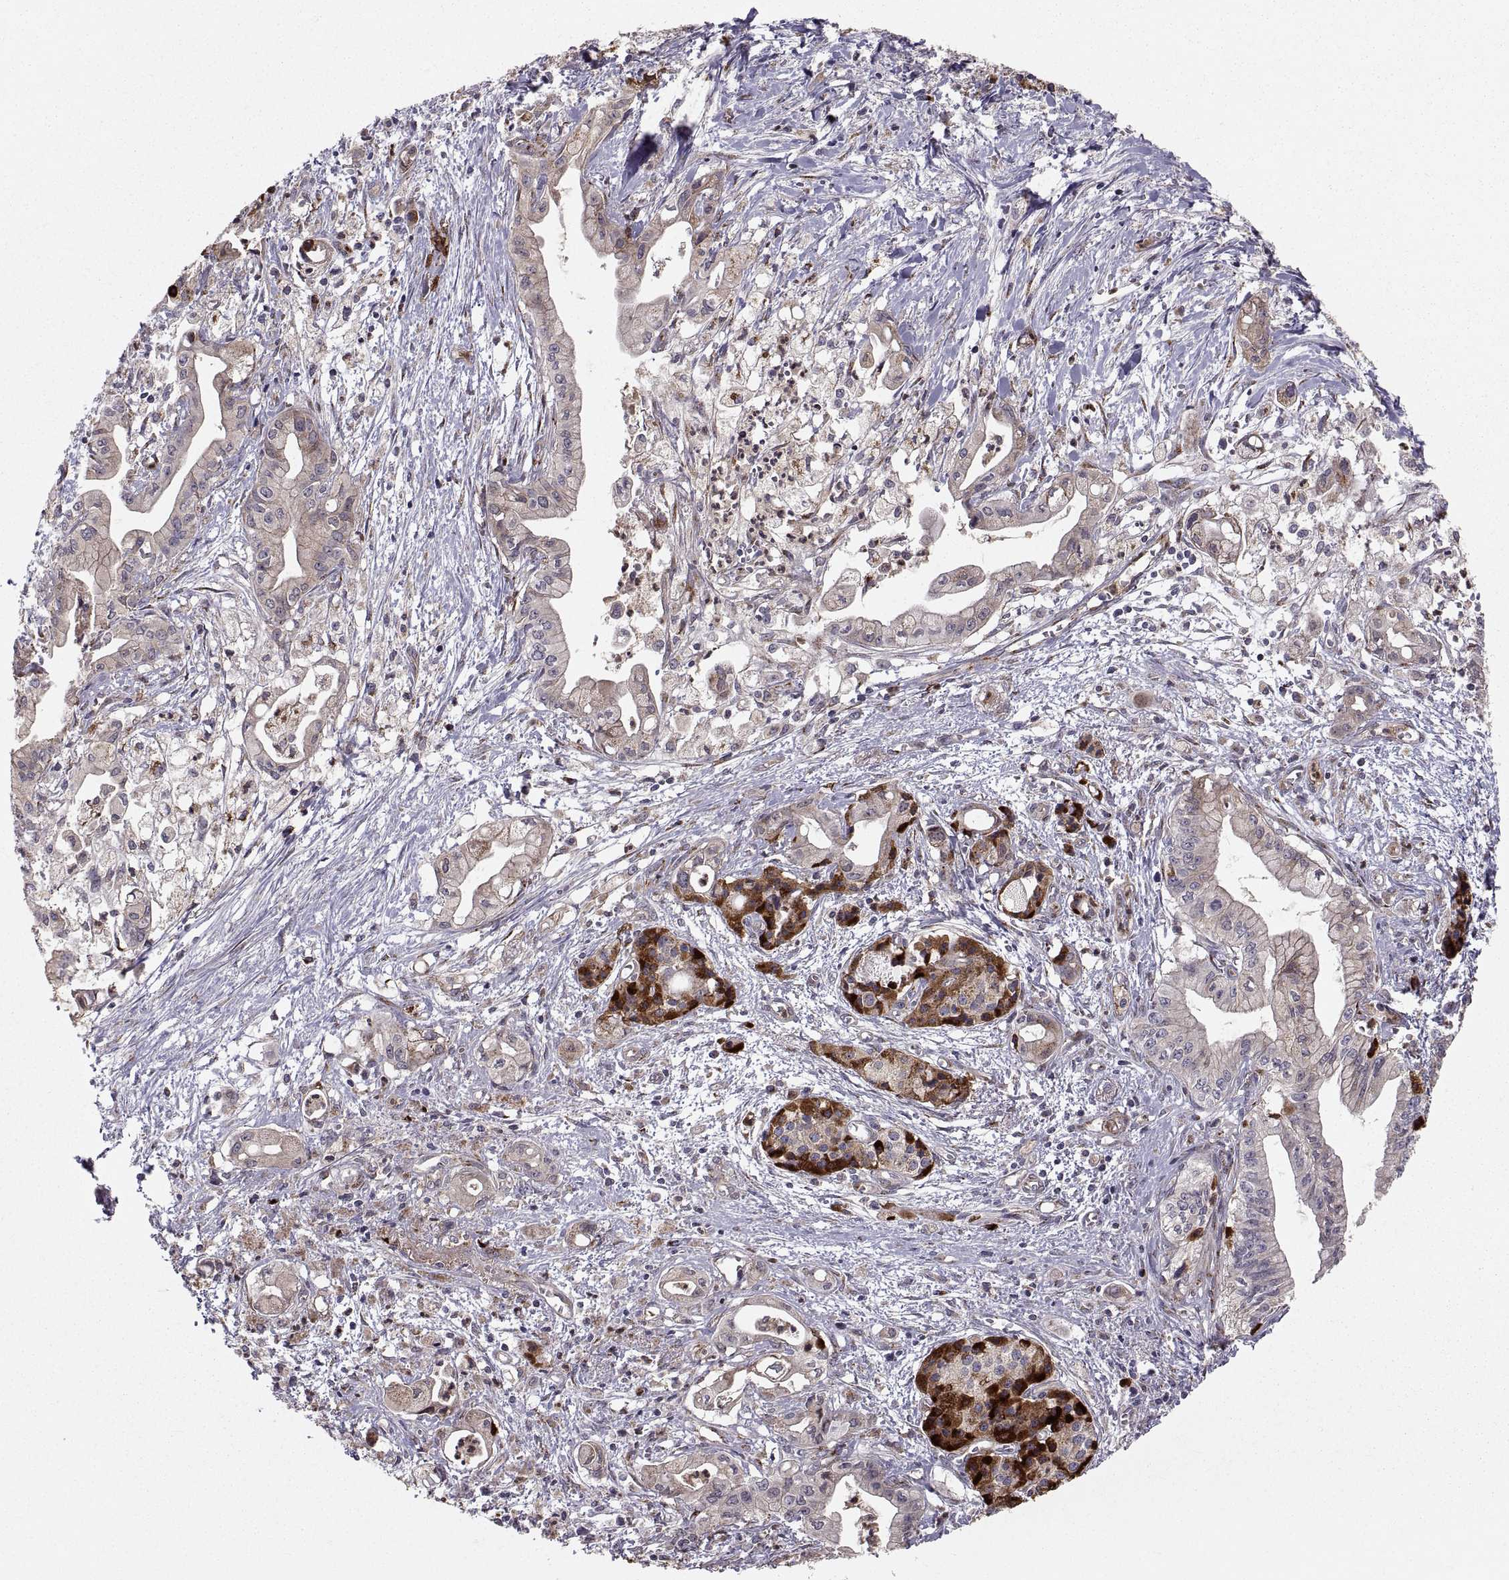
{"staining": {"intensity": "negative", "quantity": "none", "location": "none"}, "tissue": "pancreatic cancer", "cell_type": "Tumor cells", "image_type": "cancer", "snomed": [{"axis": "morphology", "description": "Adenocarcinoma, NOS"}, {"axis": "topography", "description": "Pancreas"}], "caption": "Tumor cells show no significant expression in adenocarcinoma (pancreatic). (DAB (3,3'-diaminobenzidine) IHC with hematoxylin counter stain).", "gene": "TESC", "patient": {"sex": "male", "age": 71}}